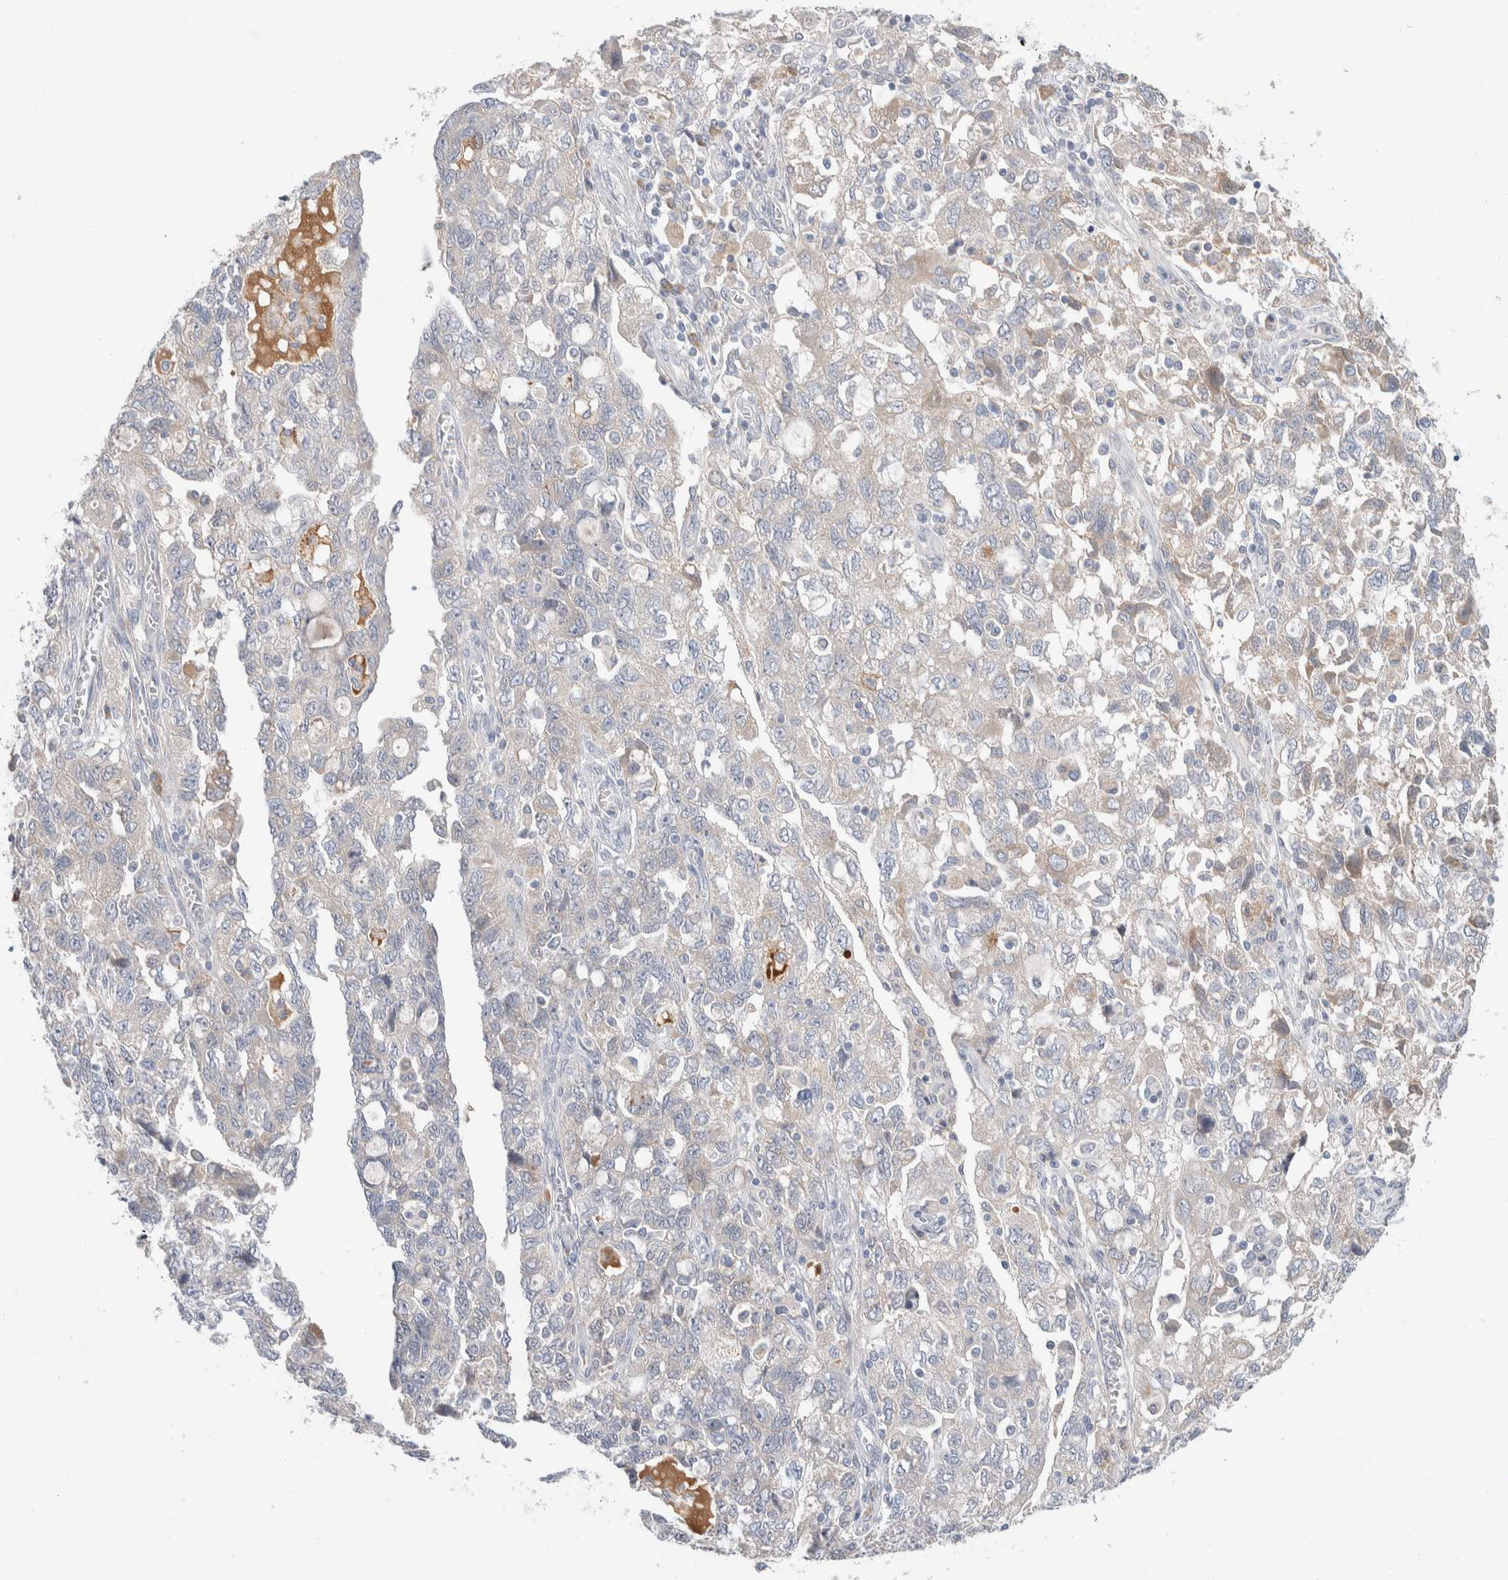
{"staining": {"intensity": "weak", "quantity": "25%-75%", "location": "cytoplasmic/membranous"}, "tissue": "ovarian cancer", "cell_type": "Tumor cells", "image_type": "cancer", "snomed": [{"axis": "morphology", "description": "Carcinoma, NOS"}, {"axis": "morphology", "description": "Cystadenocarcinoma, serous, NOS"}, {"axis": "topography", "description": "Ovary"}], "caption": "Protein analysis of ovarian serous cystadenocarcinoma tissue displays weak cytoplasmic/membranous staining in approximately 25%-75% of tumor cells.", "gene": "RUSF1", "patient": {"sex": "female", "age": 69}}